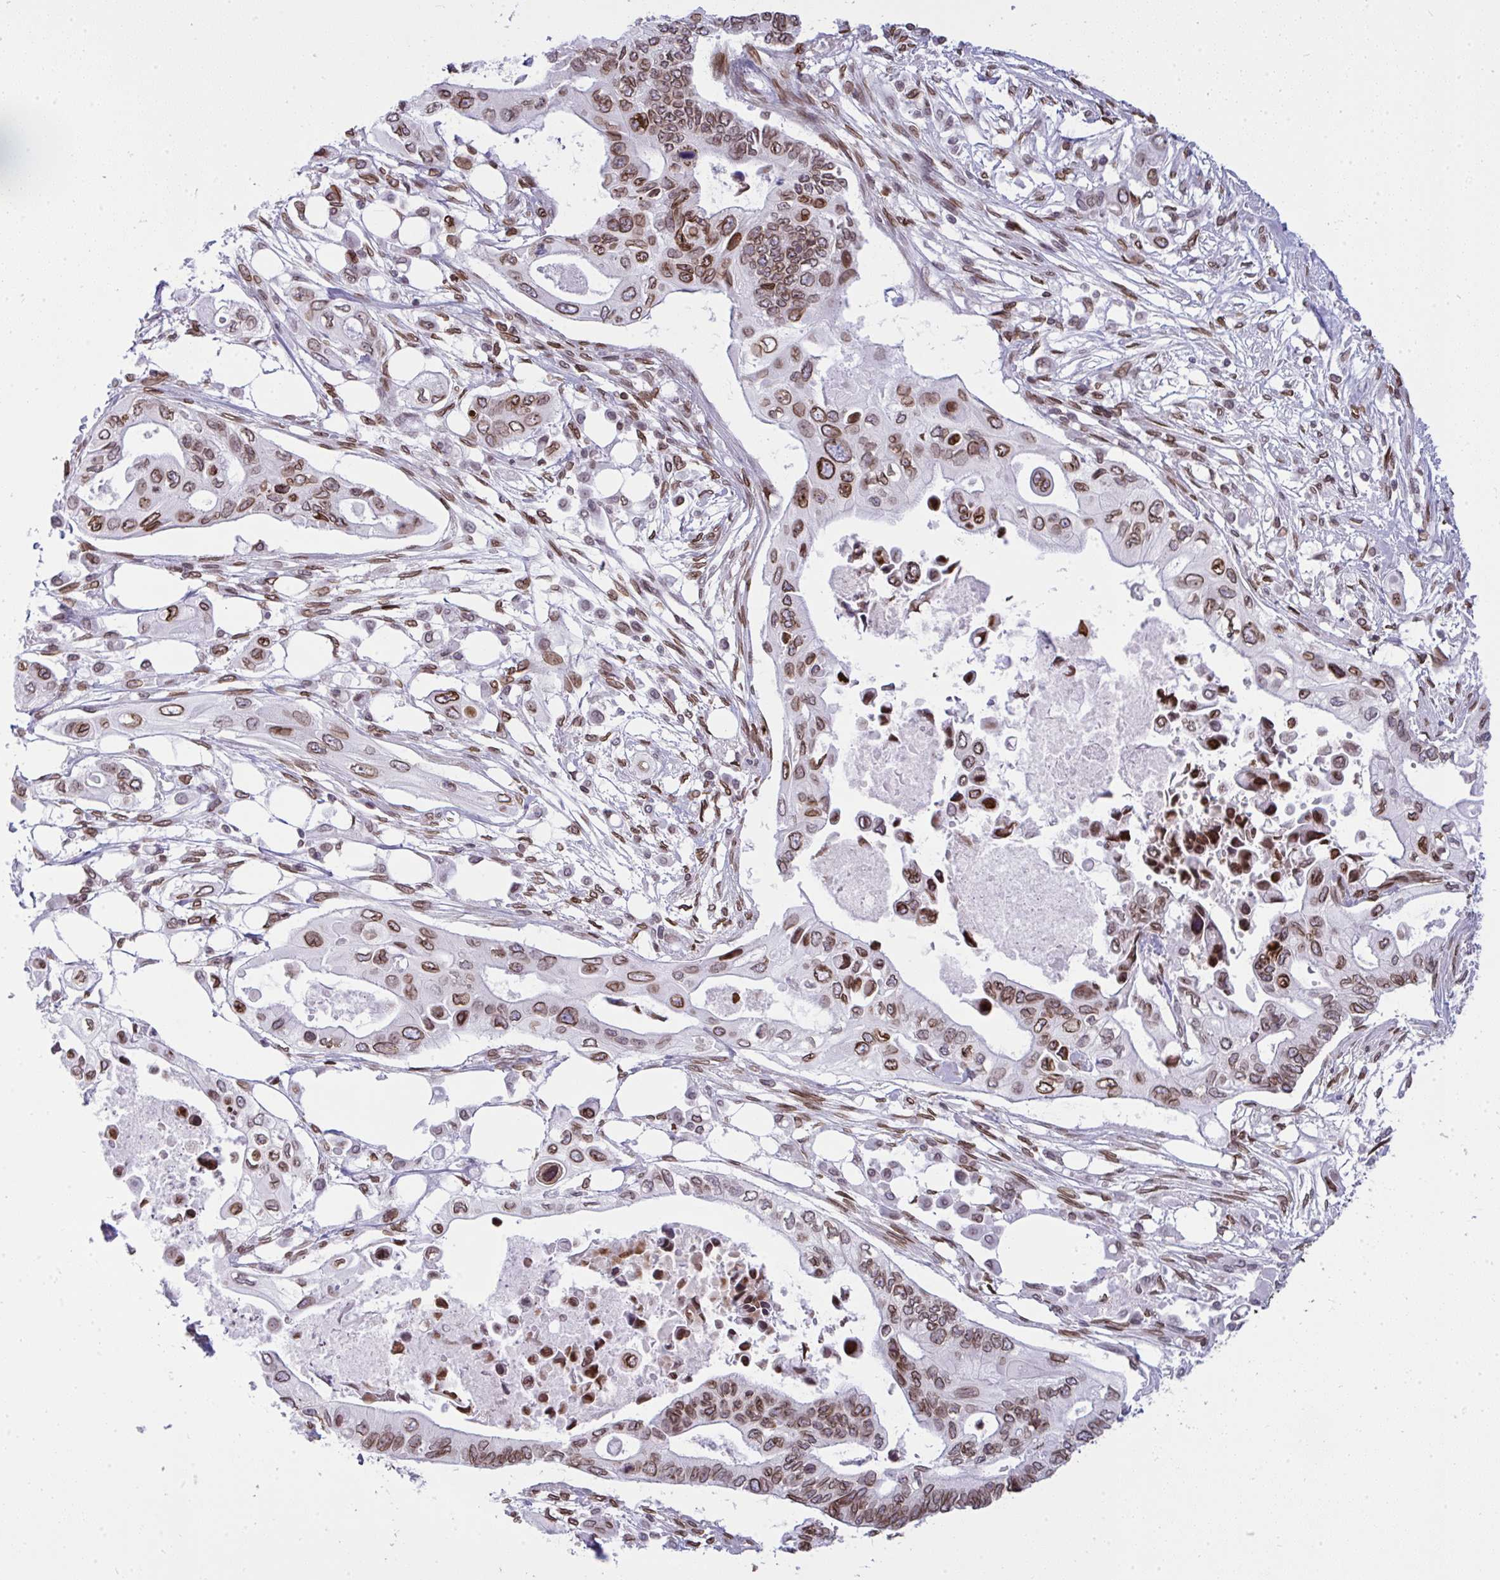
{"staining": {"intensity": "moderate", "quantity": ">75%", "location": "cytoplasmic/membranous,nuclear"}, "tissue": "pancreatic cancer", "cell_type": "Tumor cells", "image_type": "cancer", "snomed": [{"axis": "morphology", "description": "Adenocarcinoma, NOS"}, {"axis": "topography", "description": "Pancreas"}], "caption": "Protein expression analysis of human pancreatic cancer reveals moderate cytoplasmic/membranous and nuclear expression in approximately >75% of tumor cells. (DAB = brown stain, brightfield microscopy at high magnification).", "gene": "LMNB2", "patient": {"sex": "female", "age": 63}}